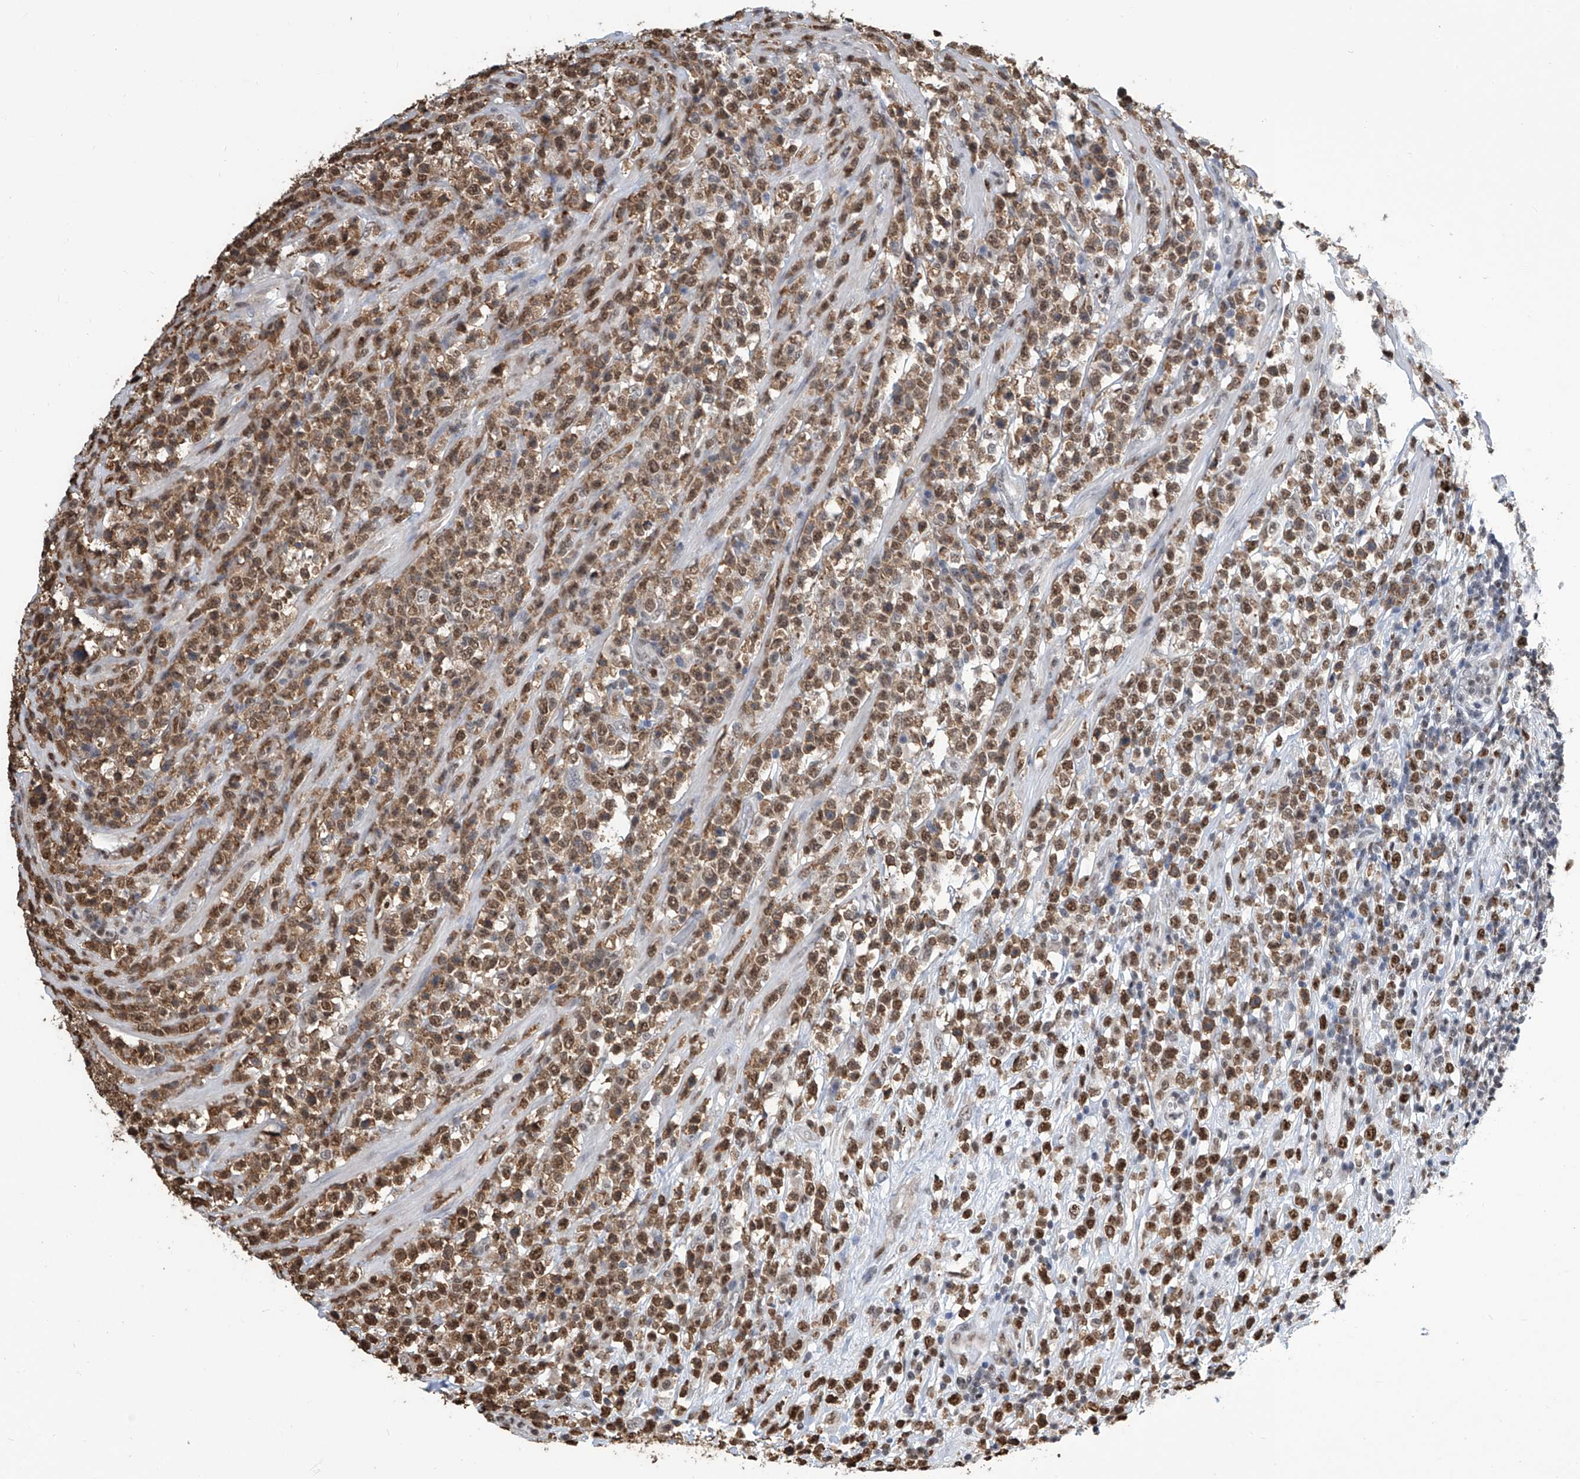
{"staining": {"intensity": "moderate", "quantity": ">75%", "location": "cytoplasmic/membranous,nuclear"}, "tissue": "lymphoma", "cell_type": "Tumor cells", "image_type": "cancer", "snomed": [{"axis": "morphology", "description": "Malignant lymphoma, non-Hodgkin's type, High grade"}, {"axis": "topography", "description": "Colon"}], "caption": "High-grade malignant lymphoma, non-Hodgkin's type tissue exhibits moderate cytoplasmic/membranous and nuclear positivity in approximately >75% of tumor cells, visualized by immunohistochemistry.", "gene": "SREBF2", "patient": {"sex": "female", "age": 53}}